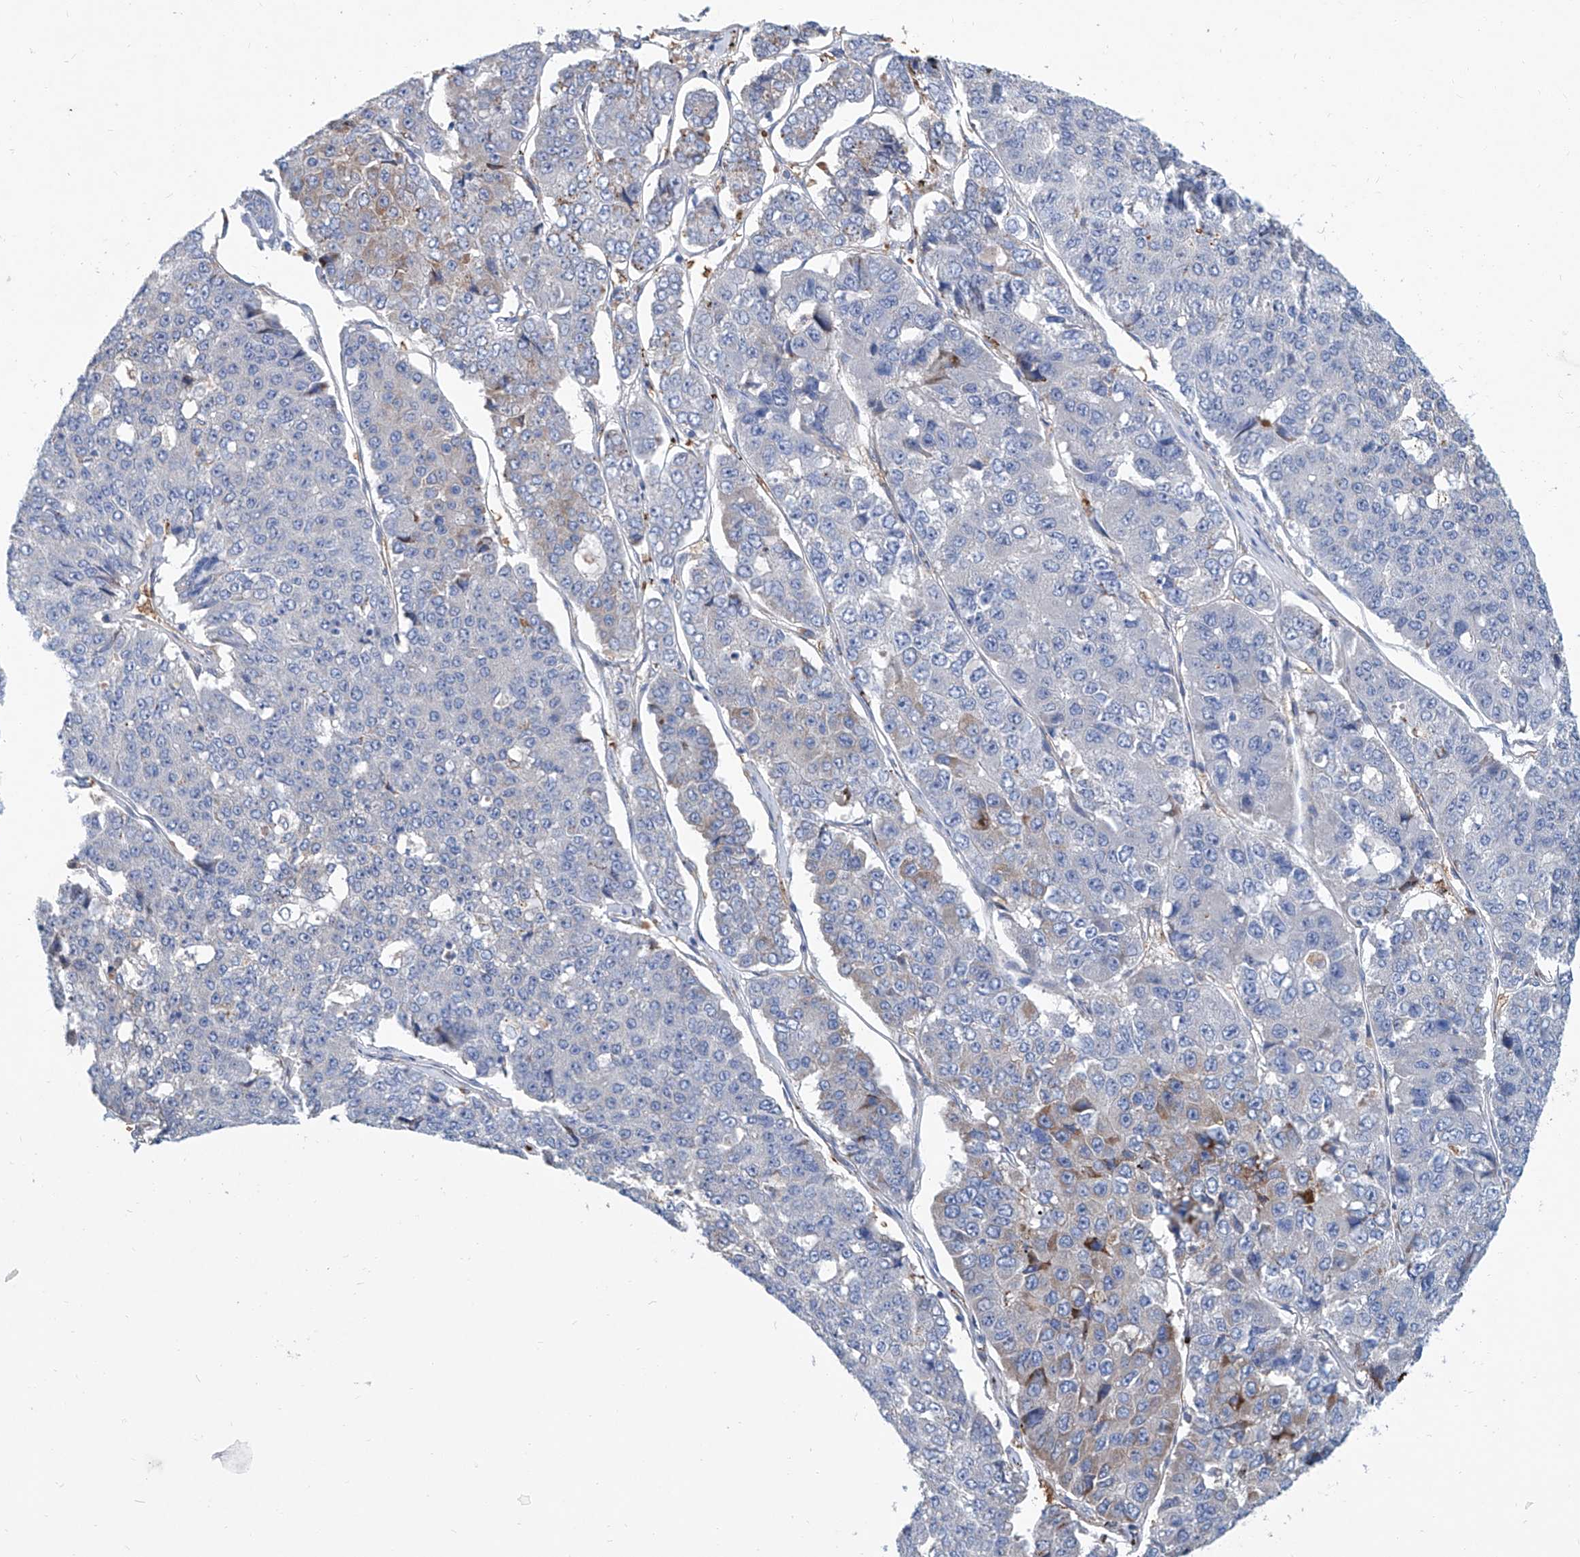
{"staining": {"intensity": "negative", "quantity": "none", "location": "none"}, "tissue": "pancreatic cancer", "cell_type": "Tumor cells", "image_type": "cancer", "snomed": [{"axis": "morphology", "description": "Adenocarcinoma, NOS"}, {"axis": "topography", "description": "Pancreas"}], "caption": "The photomicrograph demonstrates no staining of tumor cells in pancreatic adenocarcinoma. (DAB IHC with hematoxylin counter stain).", "gene": "FPR2", "patient": {"sex": "male", "age": 50}}